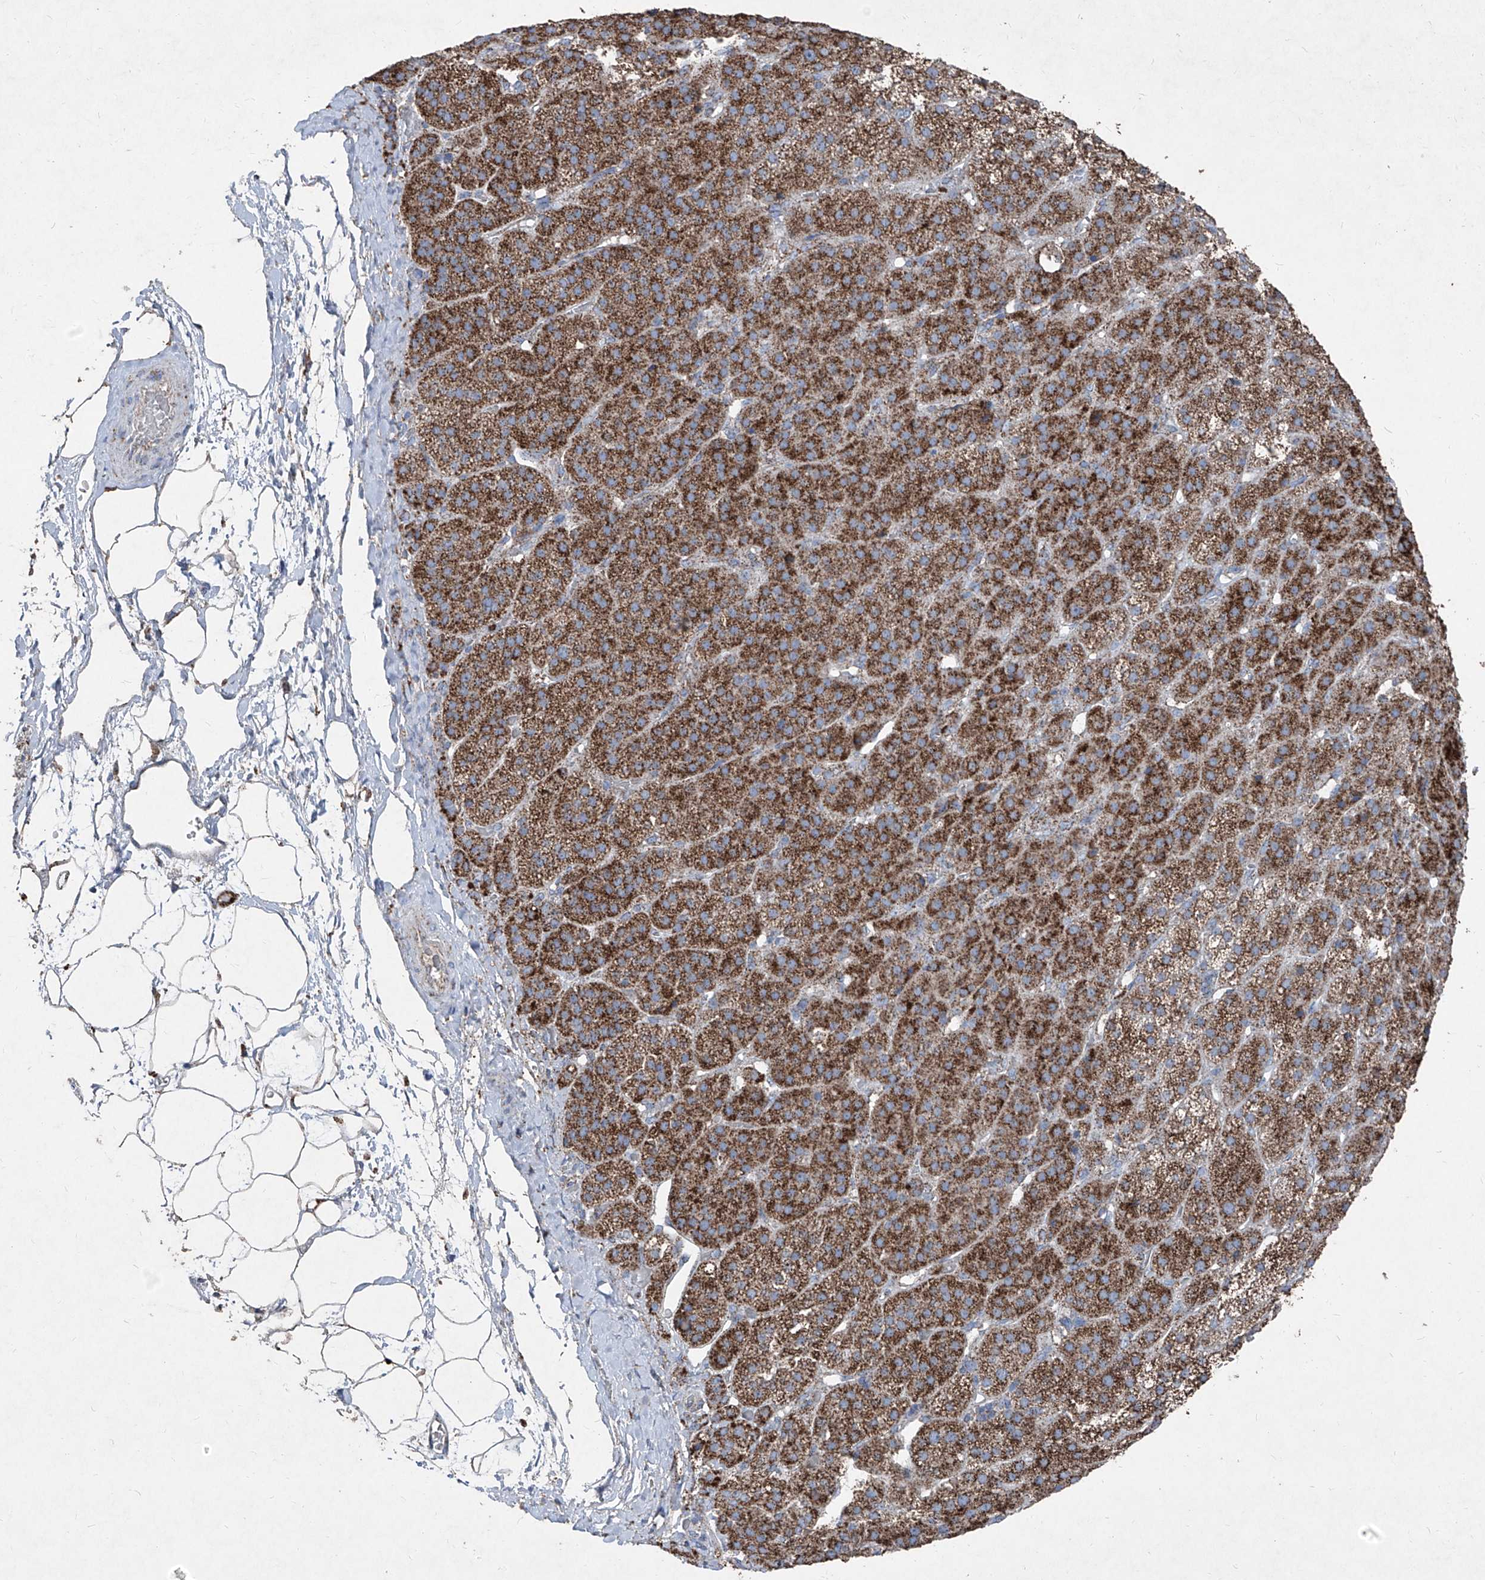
{"staining": {"intensity": "strong", "quantity": ">75%", "location": "cytoplasmic/membranous"}, "tissue": "adrenal gland", "cell_type": "Glandular cells", "image_type": "normal", "snomed": [{"axis": "morphology", "description": "Normal tissue, NOS"}, {"axis": "topography", "description": "Adrenal gland"}], "caption": "An IHC micrograph of unremarkable tissue is shown. Protein staining in brown highlights strong cytoplasmic/membranous positivity in adrenal gland within glandular cells.", "gene": "ABCD3", "patient": {"sex": "female", "age": 57}}